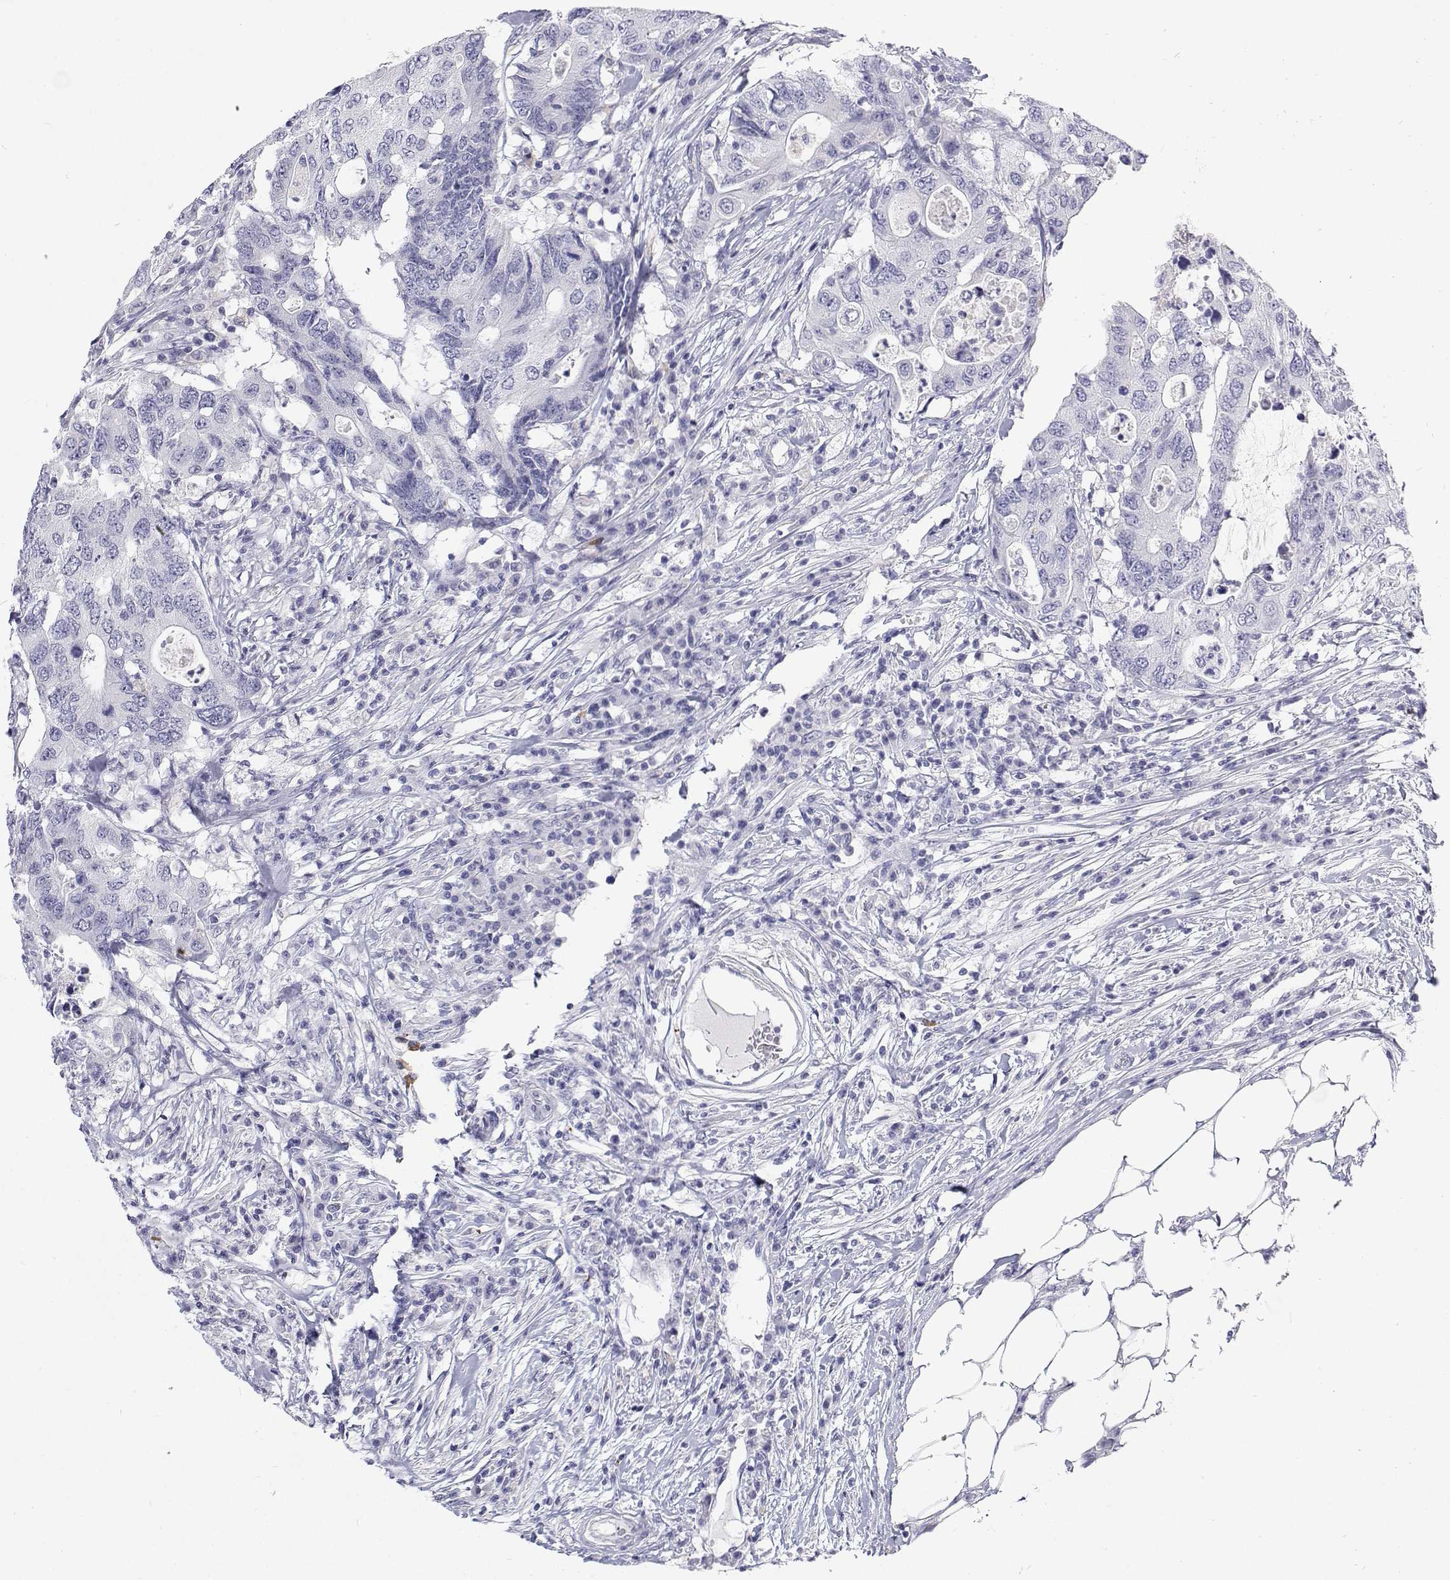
{"staining": {"intensity": "negative", "quantity": "none", "location": "none"}, "tissue": "colorectal cancer", "cell_type": "Tumor cells", "image_type": "cancer", "snomed": [{"axis": "morphology", "description": "Adenocarcinoma, NOS"}, {"axis": "topography", "description": "Colon"}], "caption": "This is a histopathology image of immunohistochemistry (IHC) staining of colorectal adenocarcinoma, which shows no positivity in tumor cells.", "gene": "NCR2", "patient": {"sex": "male", "age": 71}}